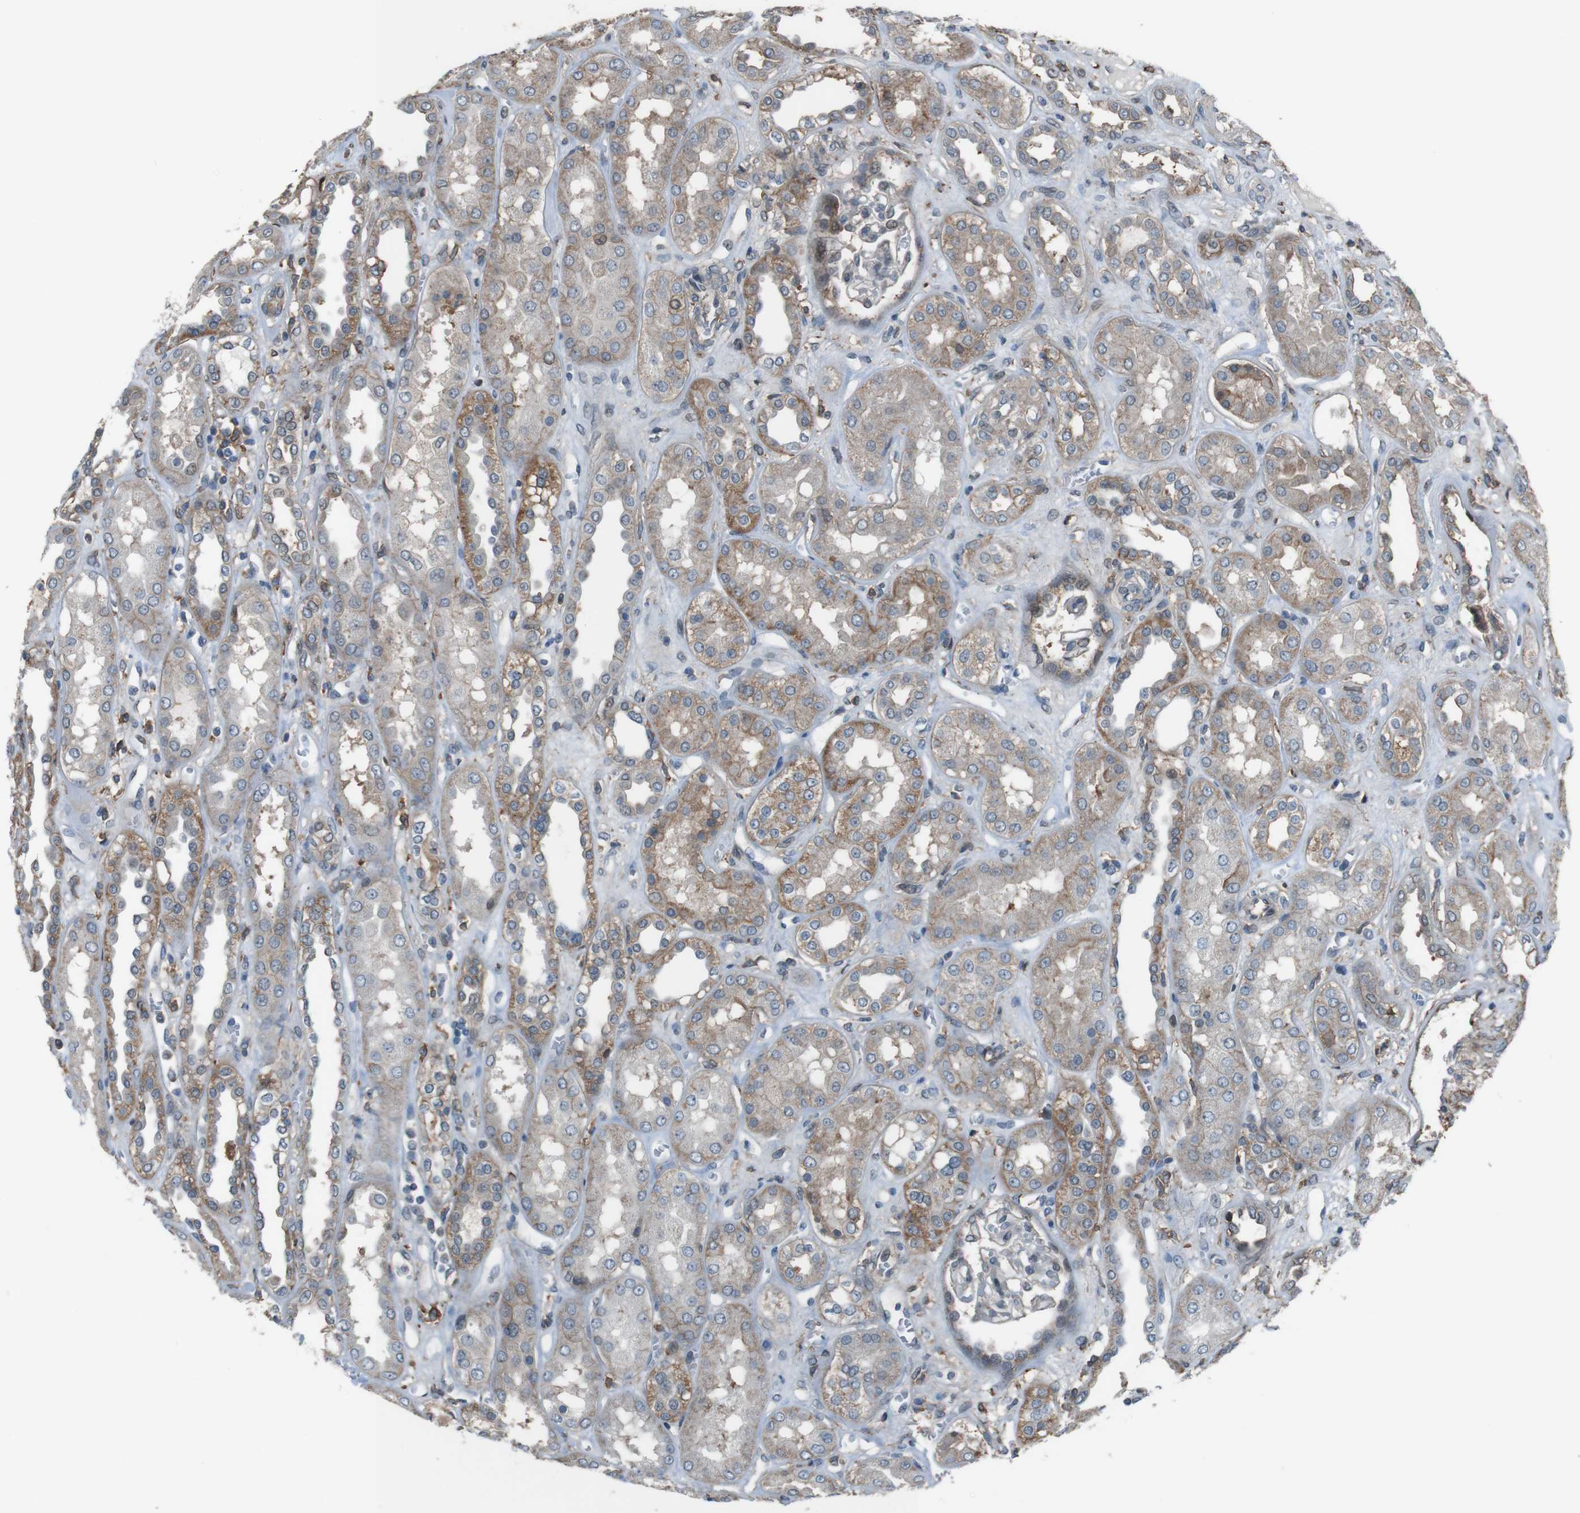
{"staining": {"intensity": "negative", "quantity": "none", "location": "none"}, "tissue": "kidney", "cell_type": "Cells in glomeruli", "image_type": "normal", "snomed": [{"axis": "morphology", "description": "Normal tissue, NOS"}, {"axis": "topography", "description": "Kidney"}], "caption": "Immunohistochemistry histopathology image of normal kidney stained for a protein (brown), which exhibits no staining in cells in glomeruli.", "gene": "ATP2B1", "patient": {"sex": "male", "age": 59}}